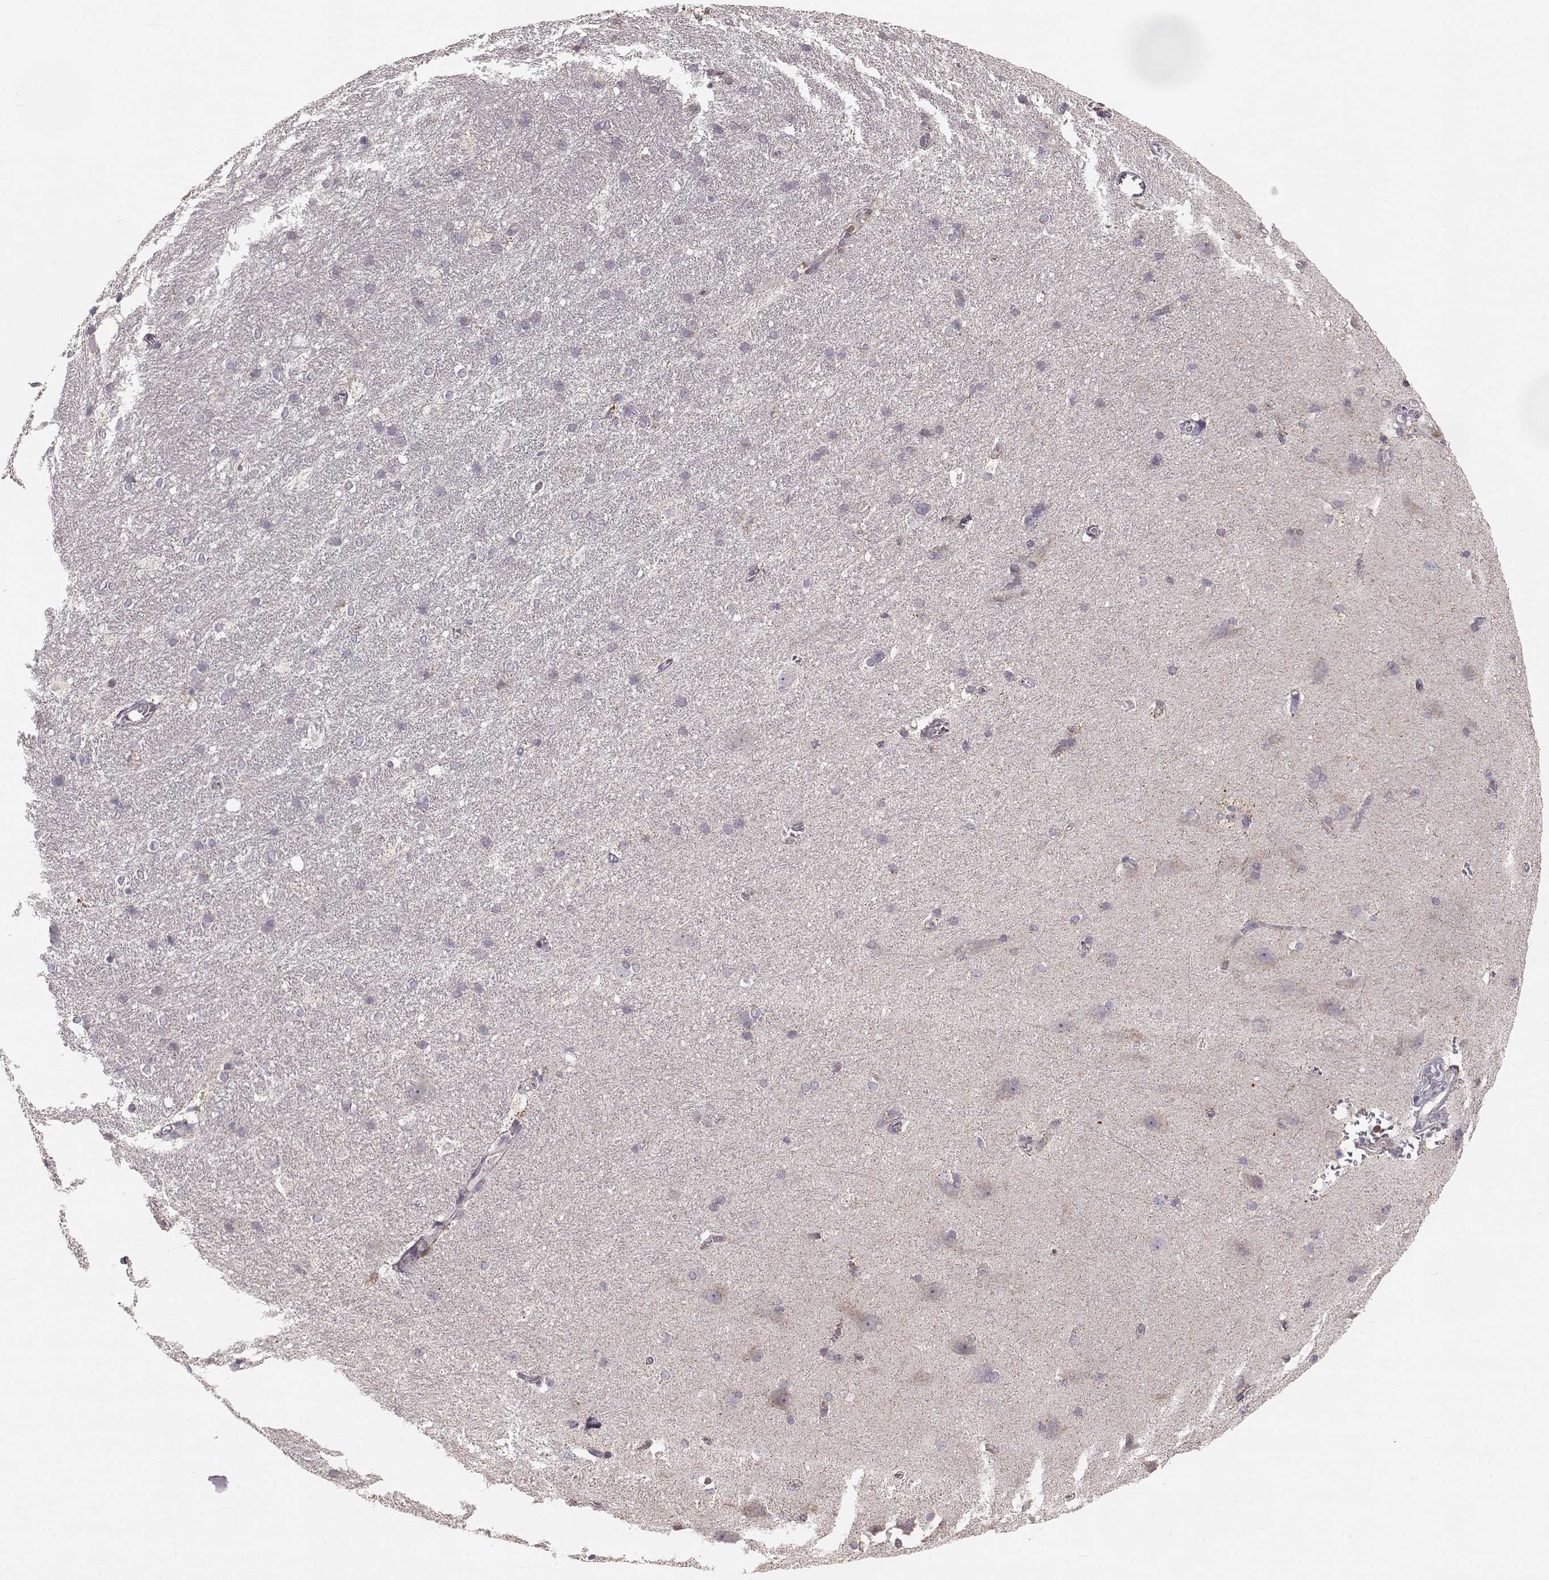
{"staining": {"intensity": "negative", "quantity": "none", "location": "none"}, "tissue": "hippocampus", "cell_type": "Glial cells", "image_type": "normal", "snomed": [{"axis": "morphology", "description": "Normal tissue, NOS"}, {"axis": "topography", "description": "Cerebral cortex"}, {"axis": "topography", "description": "Hippocampus"}], "caption": "The photomicrograph reveals no staining of glial cells in normal hippocampus.", "gene": "GRAP2", "patient": {"sex": "female", "age": 19}}